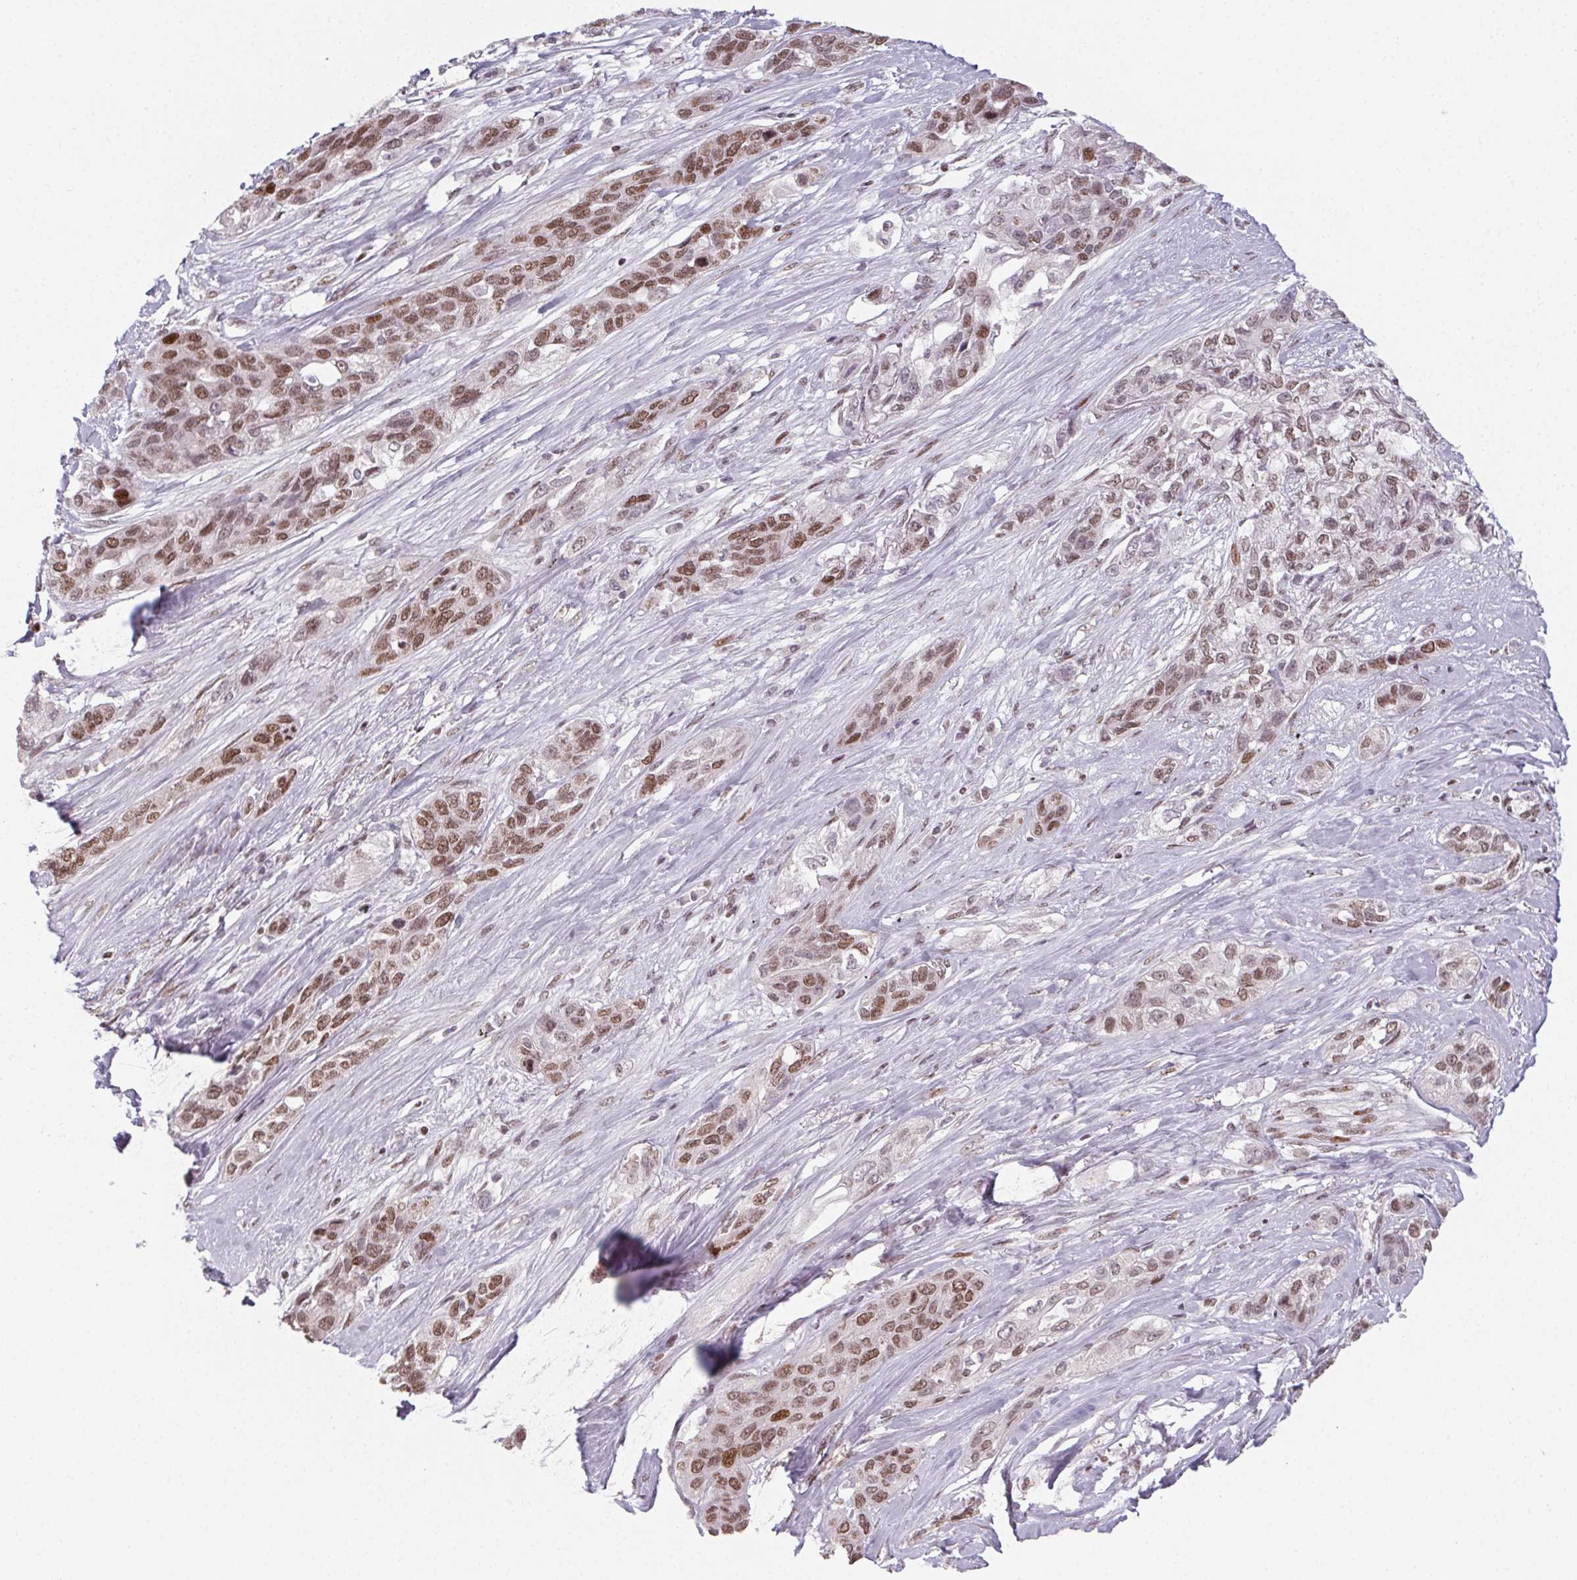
{"staining": {"intensity": "moderate", "quantity": ">75%", "location": "nuclear"}, "tissue": "lung cancer", "cell_type": "Tumor cells", "image_type": "cancer", "snomed": [{"axis": "morphology", "description": "Squamous cell carcinoma, NOS"}, {"axis": "topography", "description": "Lung"}], "caption": "DAB immunohistochemical staining of squamous cell carcinoma (lung) shows moderate nuclear protein staining in approximately >75% of tumor cells. Immunohistochemistry (ihc) stains the protein of interest in brown and the nuclei are stained blue.", "gene": "KMT2A", "patient": {"sex": "female", "age": 70}}